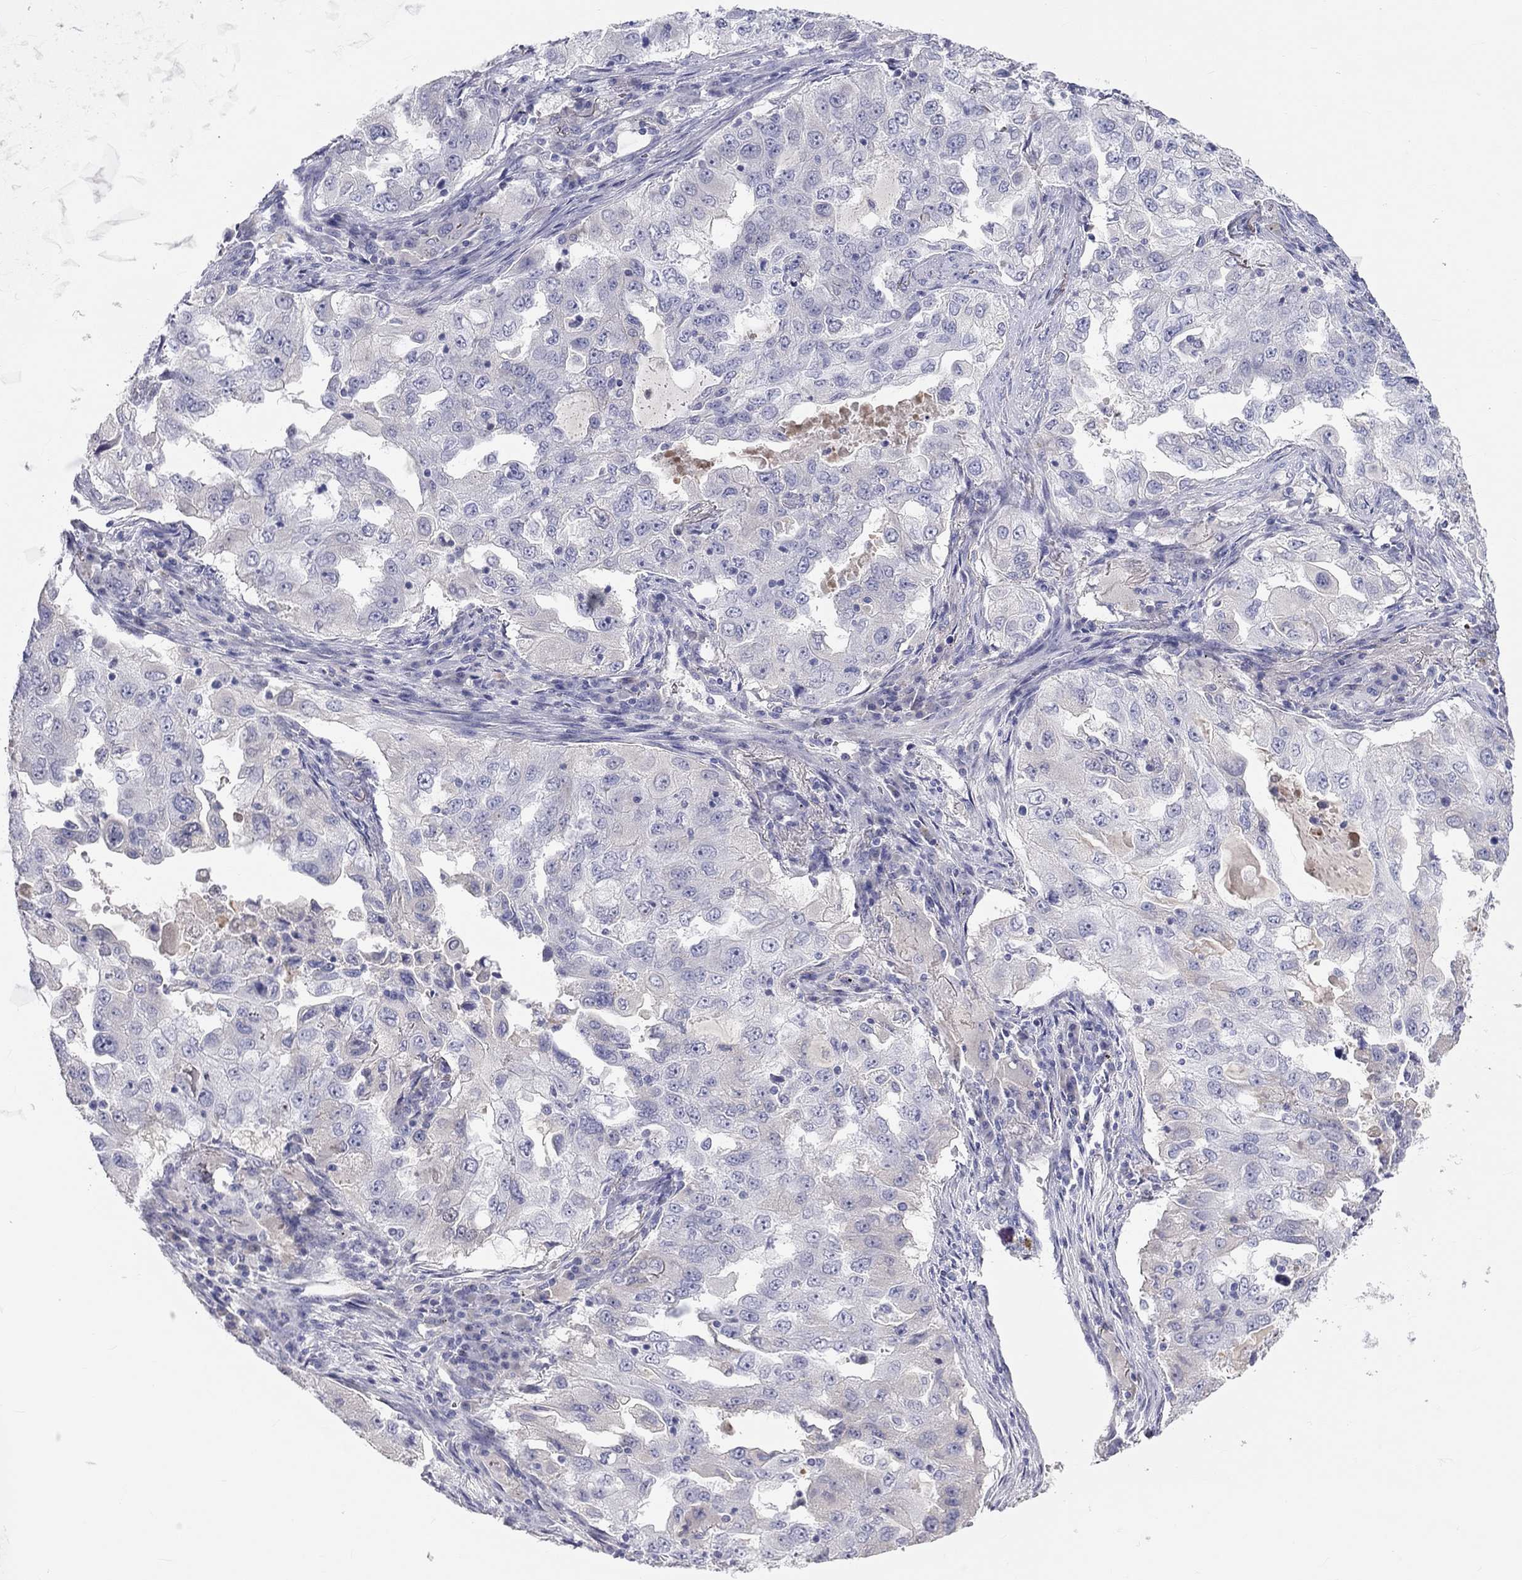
{"staining": {"intensity": "negative", "quantity": "none", "location": "none"}, "tissue": "lung cancer", "cell_type": "Tumor cells", "image_type": "cancer", "snomed": [{"axis": "morphology", "description": "Adenocarcinoma, NOS"}, {"axis": "topography", "description": "Lung"}], "caption": "IHC micrograph of neoplastic tissue: human adenocarcinoma (lung) stained with DAB displays no significant protein expression in tumor cells.", "gene": "ST7L", "patient": {"sex": "female", "age": 61}}